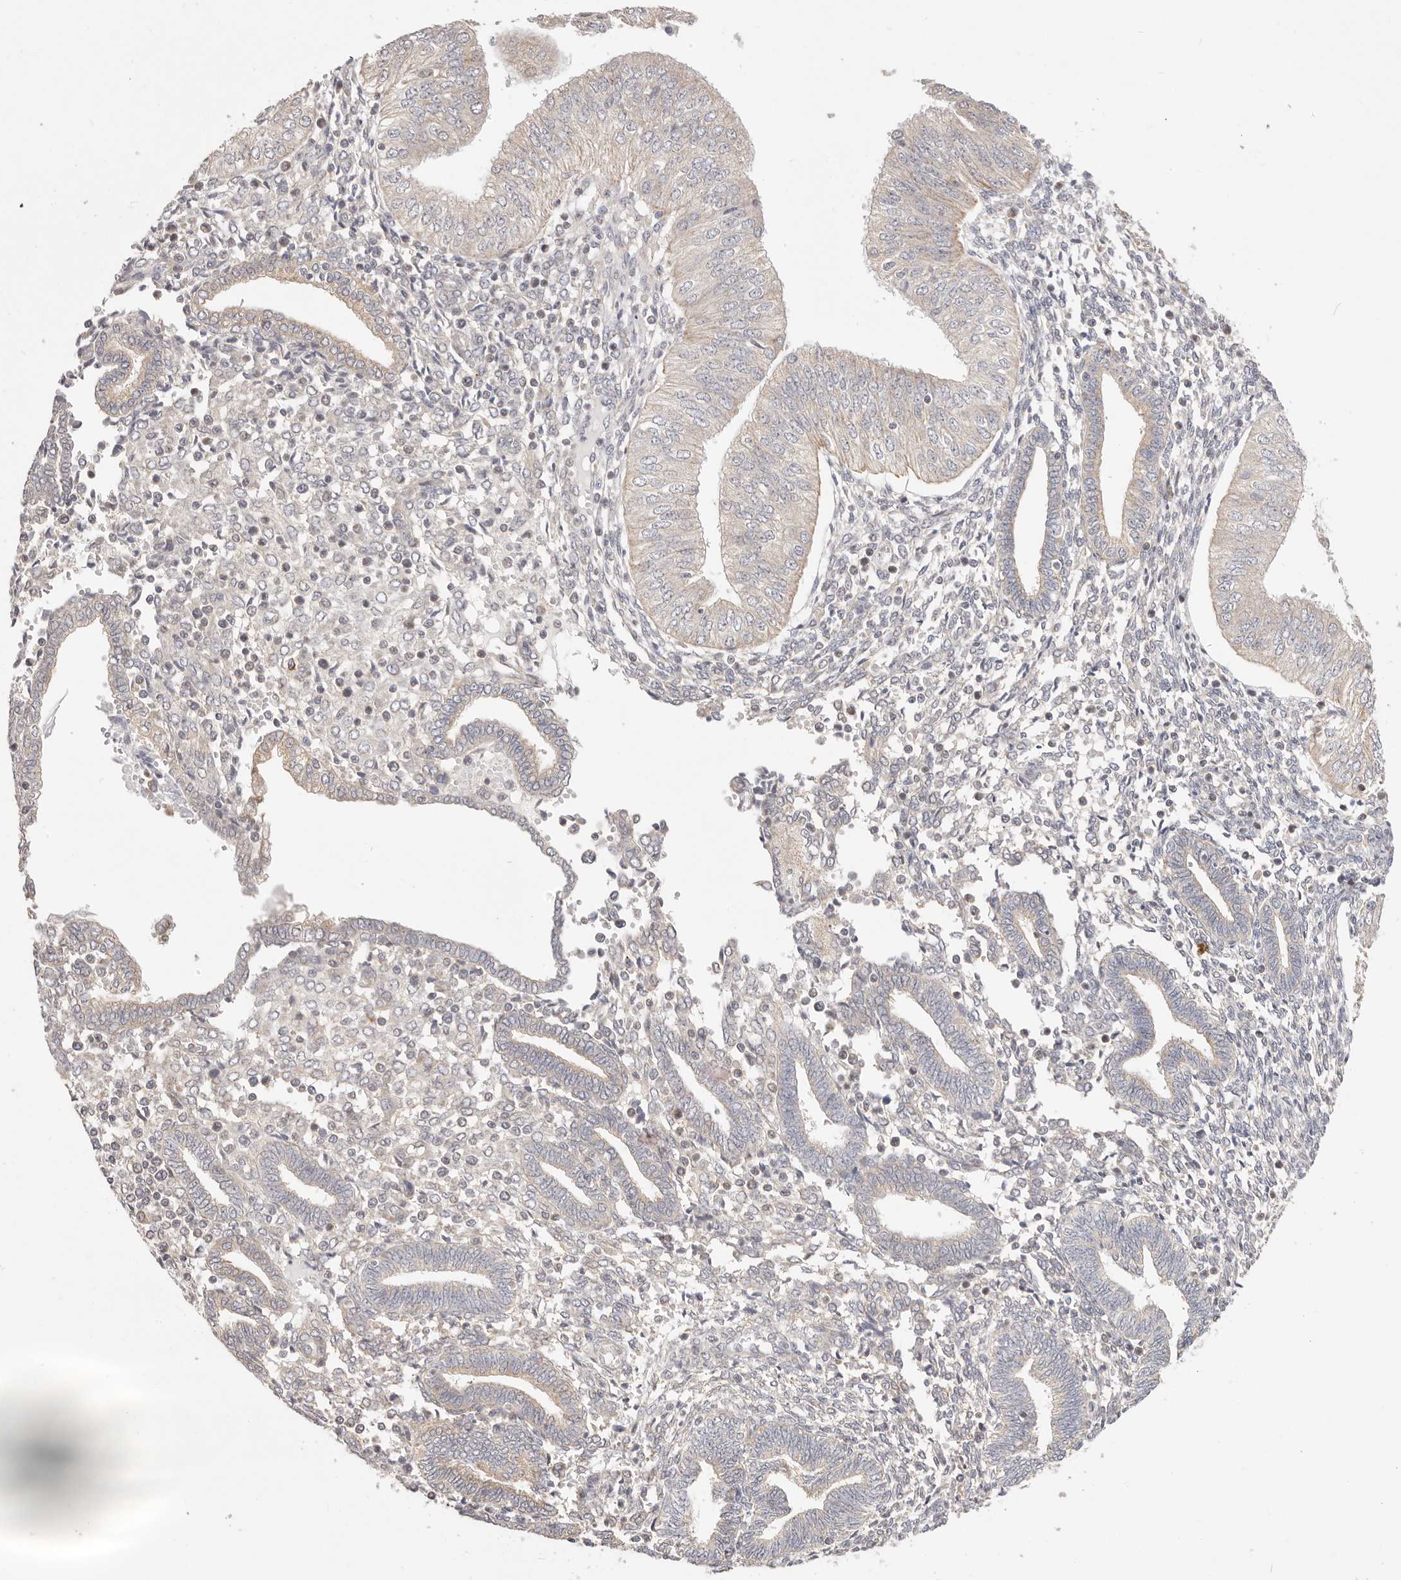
{"staining": {"intensity": "negative", "quantity": "none", "location": "none"}, "tissue": "endometrial cancer", "cell_type": "Tumor cells", "image_type": "cancer", "snomed": [{"axis": "morphology", "description": "Normal tissue, NOS"}, {"axis": "morphology", "description": "Adenocarcinoma, NOS"}, {"axis": "topography", "description": "Endometrium"}], "caption": "This is a image of IHC staining of endometrial adenocarcinoma, which shows no positivity in tumor cells.", "gene": "KCMF1", "patient": {"sex": "female", "age": 53}}